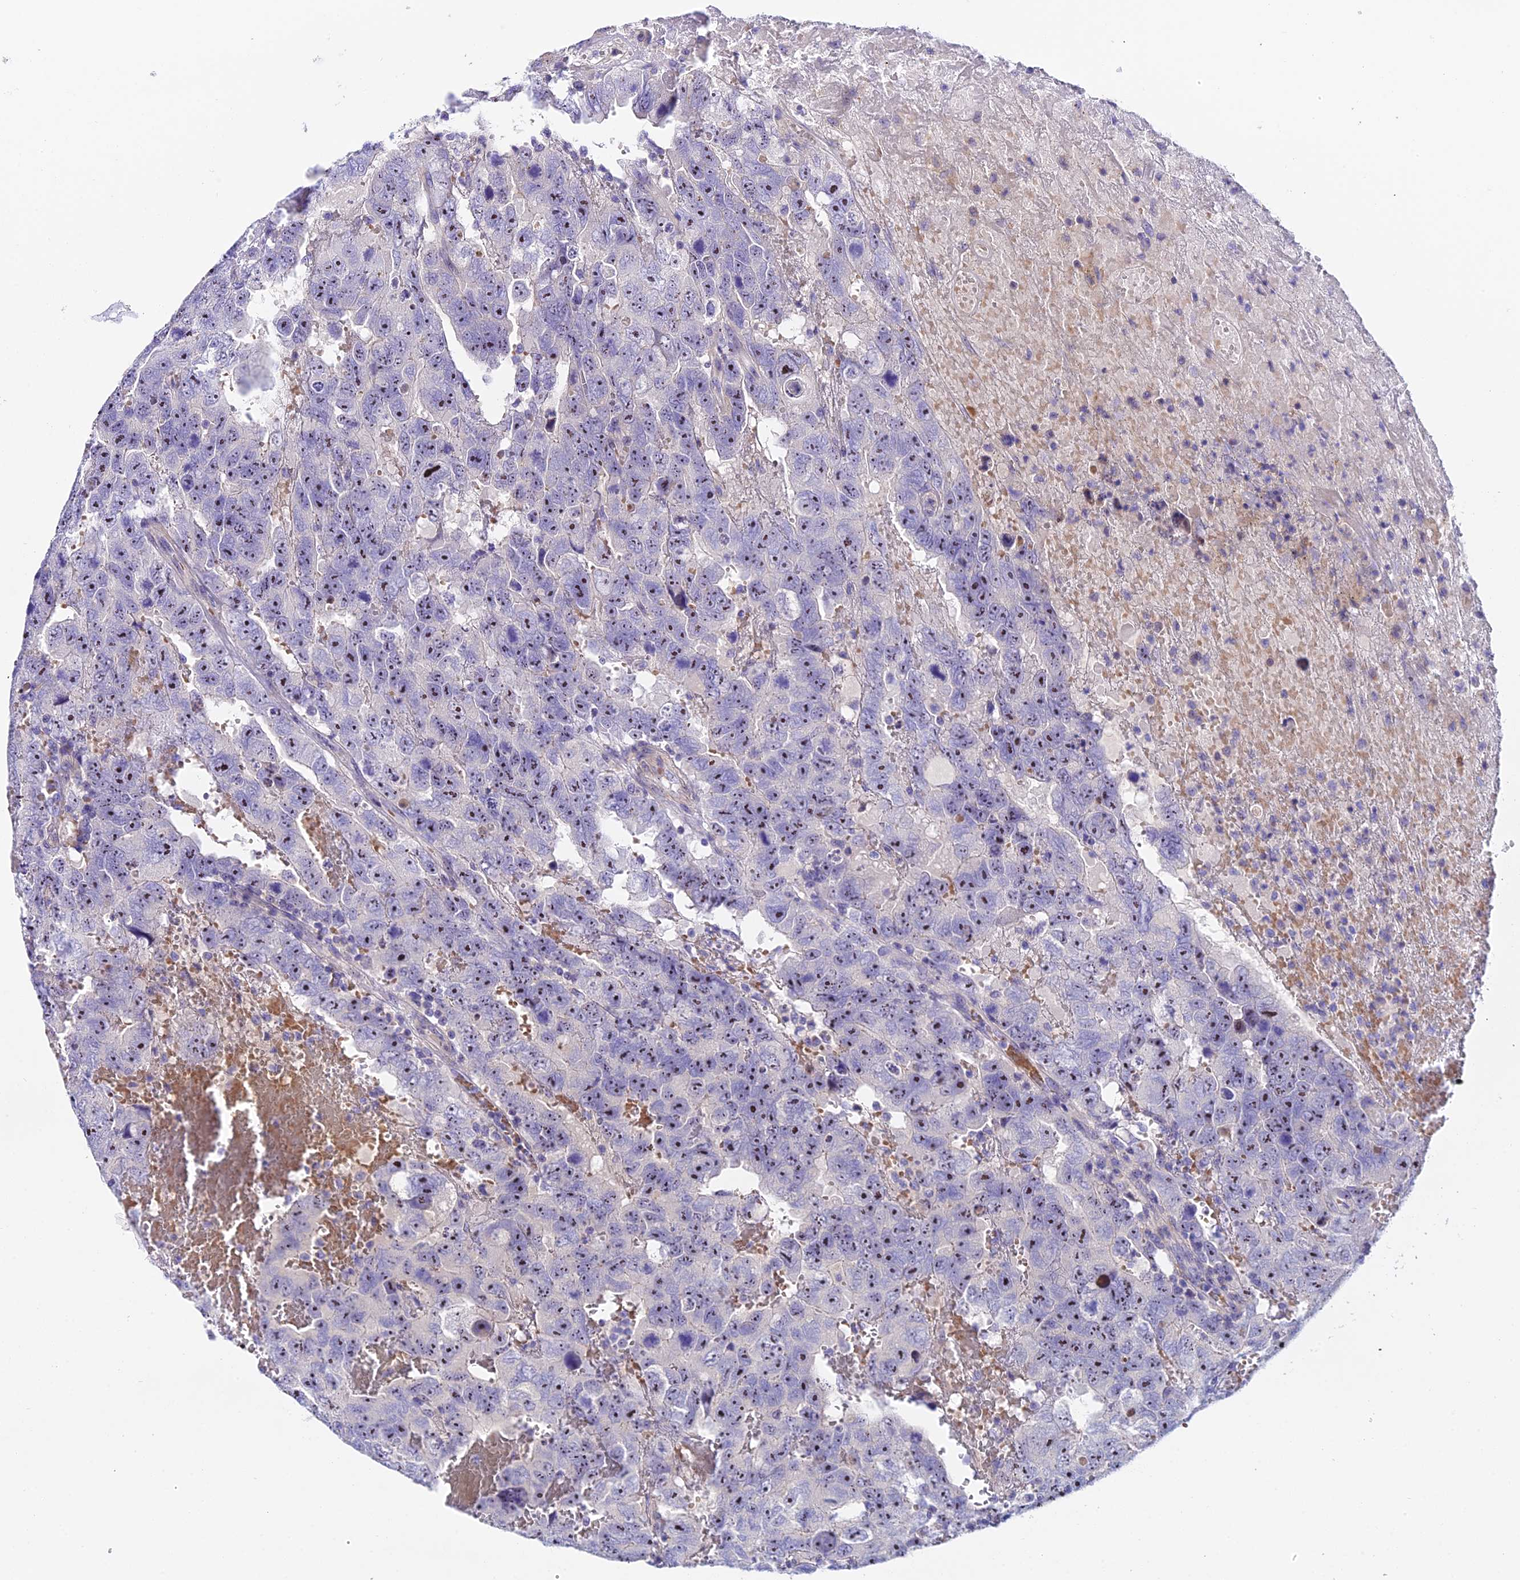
{"staining": {"intensity": "weak", "quantity": "<25%", "location": "nuclear"}, "tissue": "testis cancer", "cell_type": "Tumor cells", "image_type": "cancer", "snomed": [{"axis": "morphology", "description": "Carcinoma, Embryonal, NOS"}, {"axis": "topography", "description": "Testis"}], "caption": "There is no significant expression in tumor cells of testis embryonal carcinoma.", "gene": "DUSP29", "patient": {"sex": "male", "age": 45}}